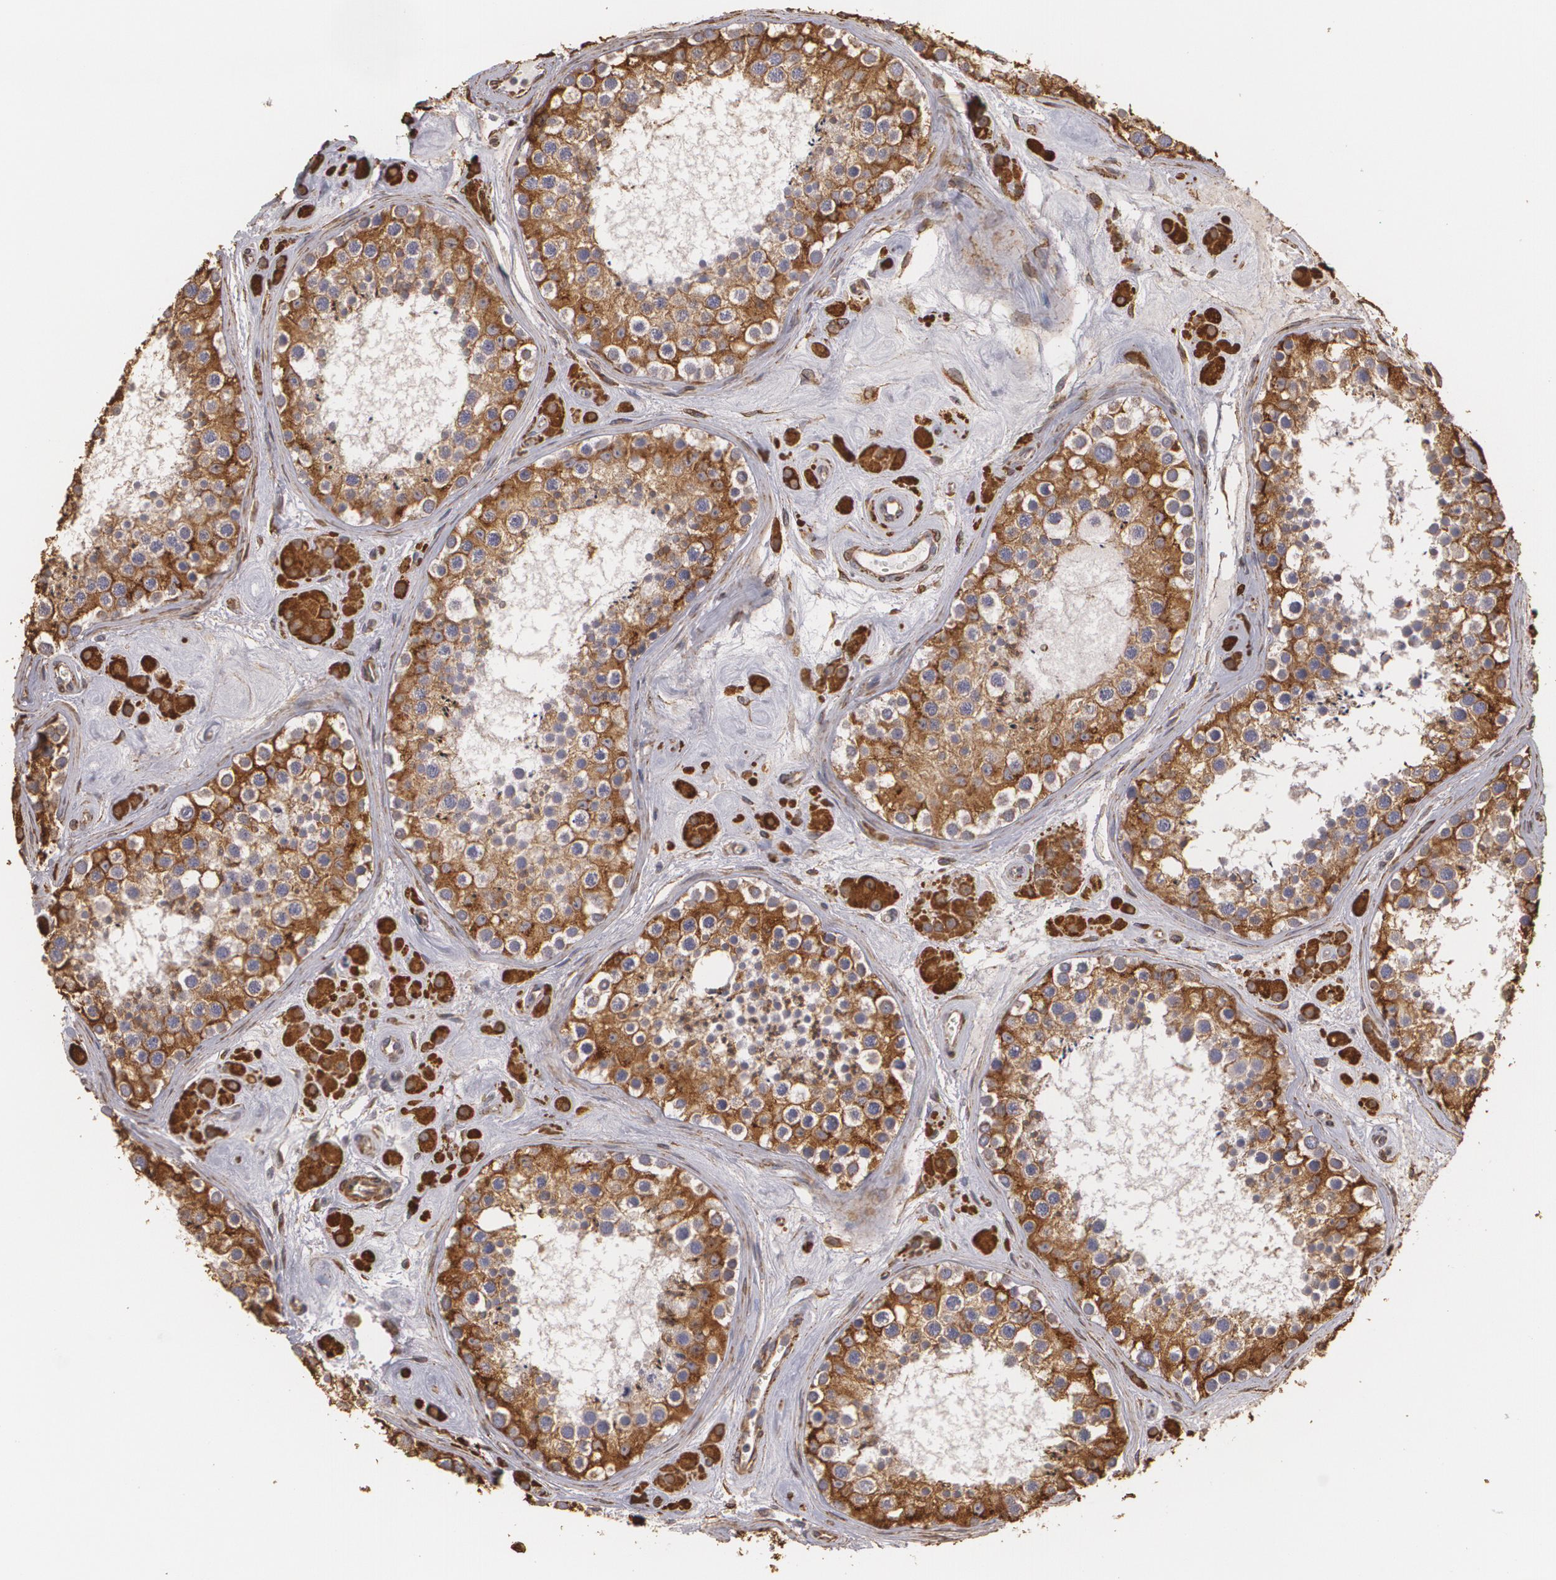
{"staining": {"intensity": "strong", "quantity": ">75%", "location": "cytoplasmic/membranous"}, "tissue": "testis", "cell_type": "Cells in seminiferous ducts", "image_type": "normal", "snomed": [{"axis": "morphology", "description": "Normal tissue, NOS"}, {"axis": "topography", "description": "Testis"}], "caption": "Immunohistochemical staining of benign human testis demonstrates >75% levels of strong cytoplasmic/membranous protein staining in about >75% of cells in seminiferous ducts. (DAB (3,3'-diaminobenzidine) IHC, brown staining for protein, blue staining for nuclei).", "gene": "CYB5R3", "patient": {"sex": "male", "age": 38}}